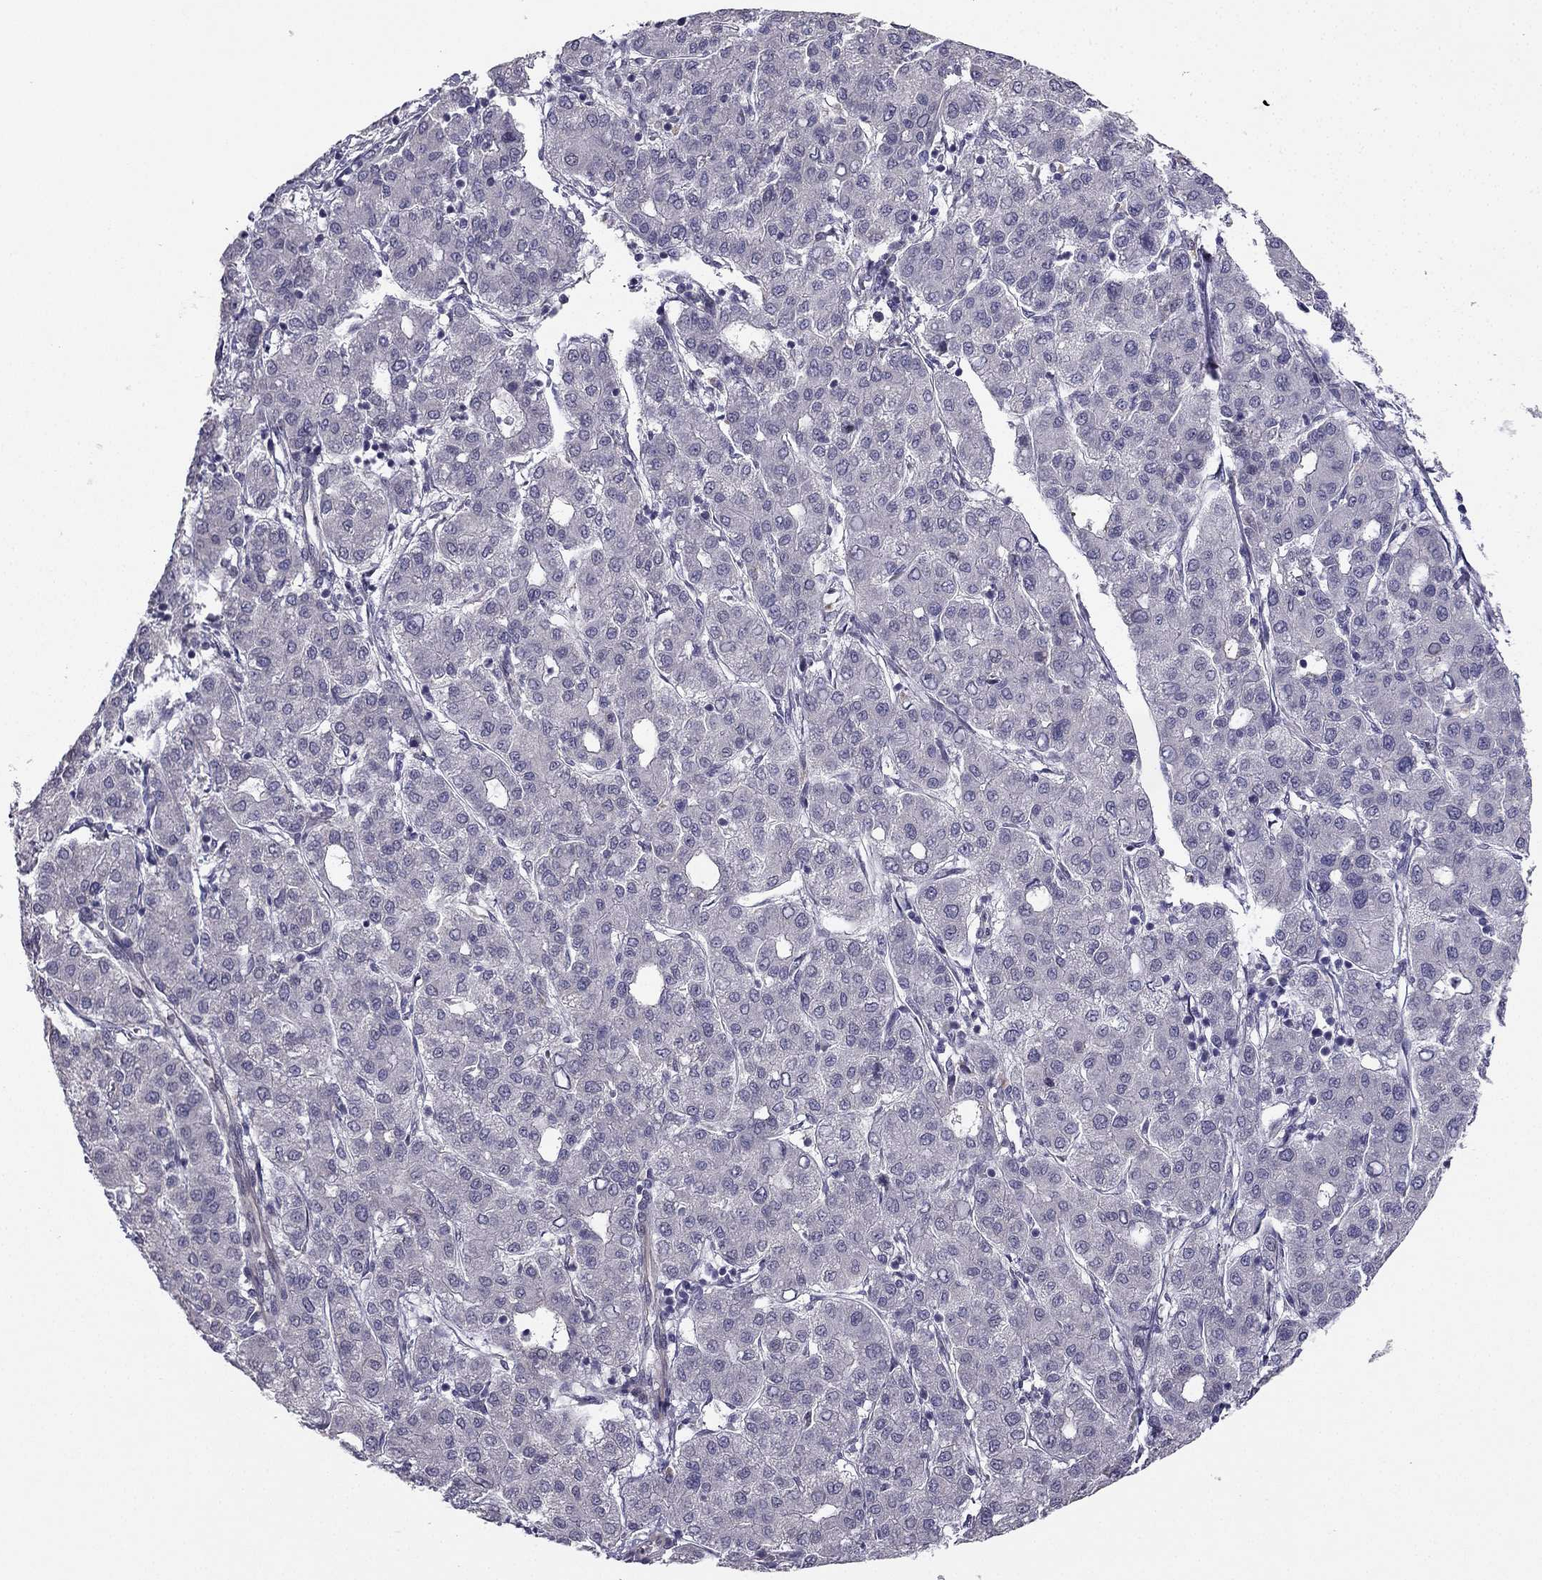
{"staining": {"intensity": "negative", "quantity": "none", "location": "none"}, "tissue": "liver cancer", "cell_type": "Tumor cells", "image_type": "cancer", "snomed": [{"axis": "morphology", "description": "Carcinoma, Hepatocellular, NOS"}, {"axis": "topography", "description": "Liver"}], "caption": "Protein analysis of hepatocellular carcinoma (liver) reveals no significant positivity in tumor cells.", "gene": "CHST8", "patient": {"sex": "male", "age": 65}}